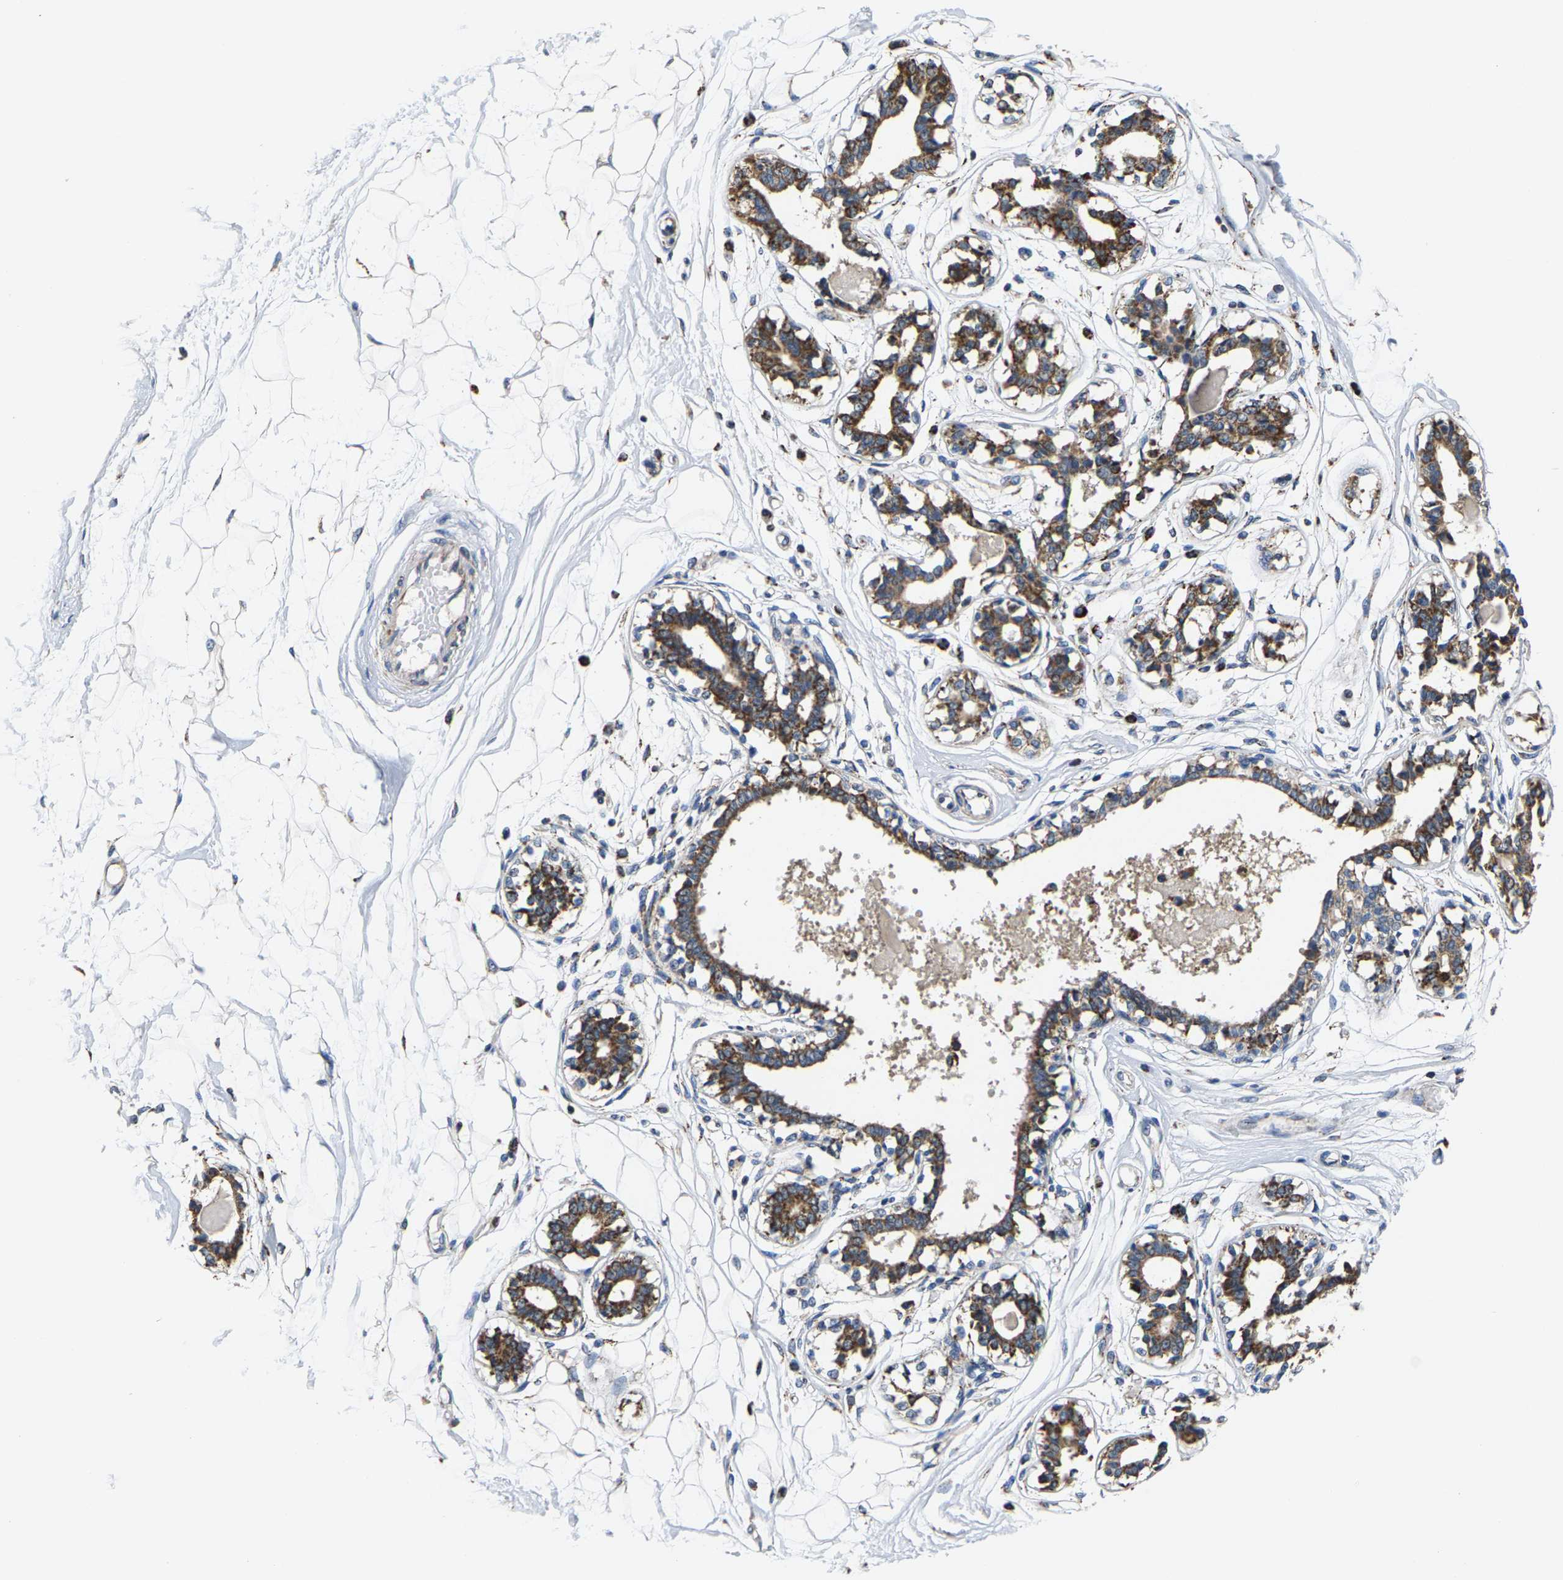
{"staining": {"intensity": "negative", "quantity": "none", "location": "none"}, "tissue": "breast", "cell_type": "Adipocytes", "image_type": "normal", "snomed": [{"axis": "morphology", "description": "Normal tissue, NOS"}, {"axis": "topography", "description": "Breast"}], "caption": "Breast was stained to show a protein in brown. There is no significant positivity in adipocytes. (Brightfield microscopy of DAB immunohistochemistry at high magnification).", "gene": "SHMT2", "patient": {"sex": "female", "age": 45}}